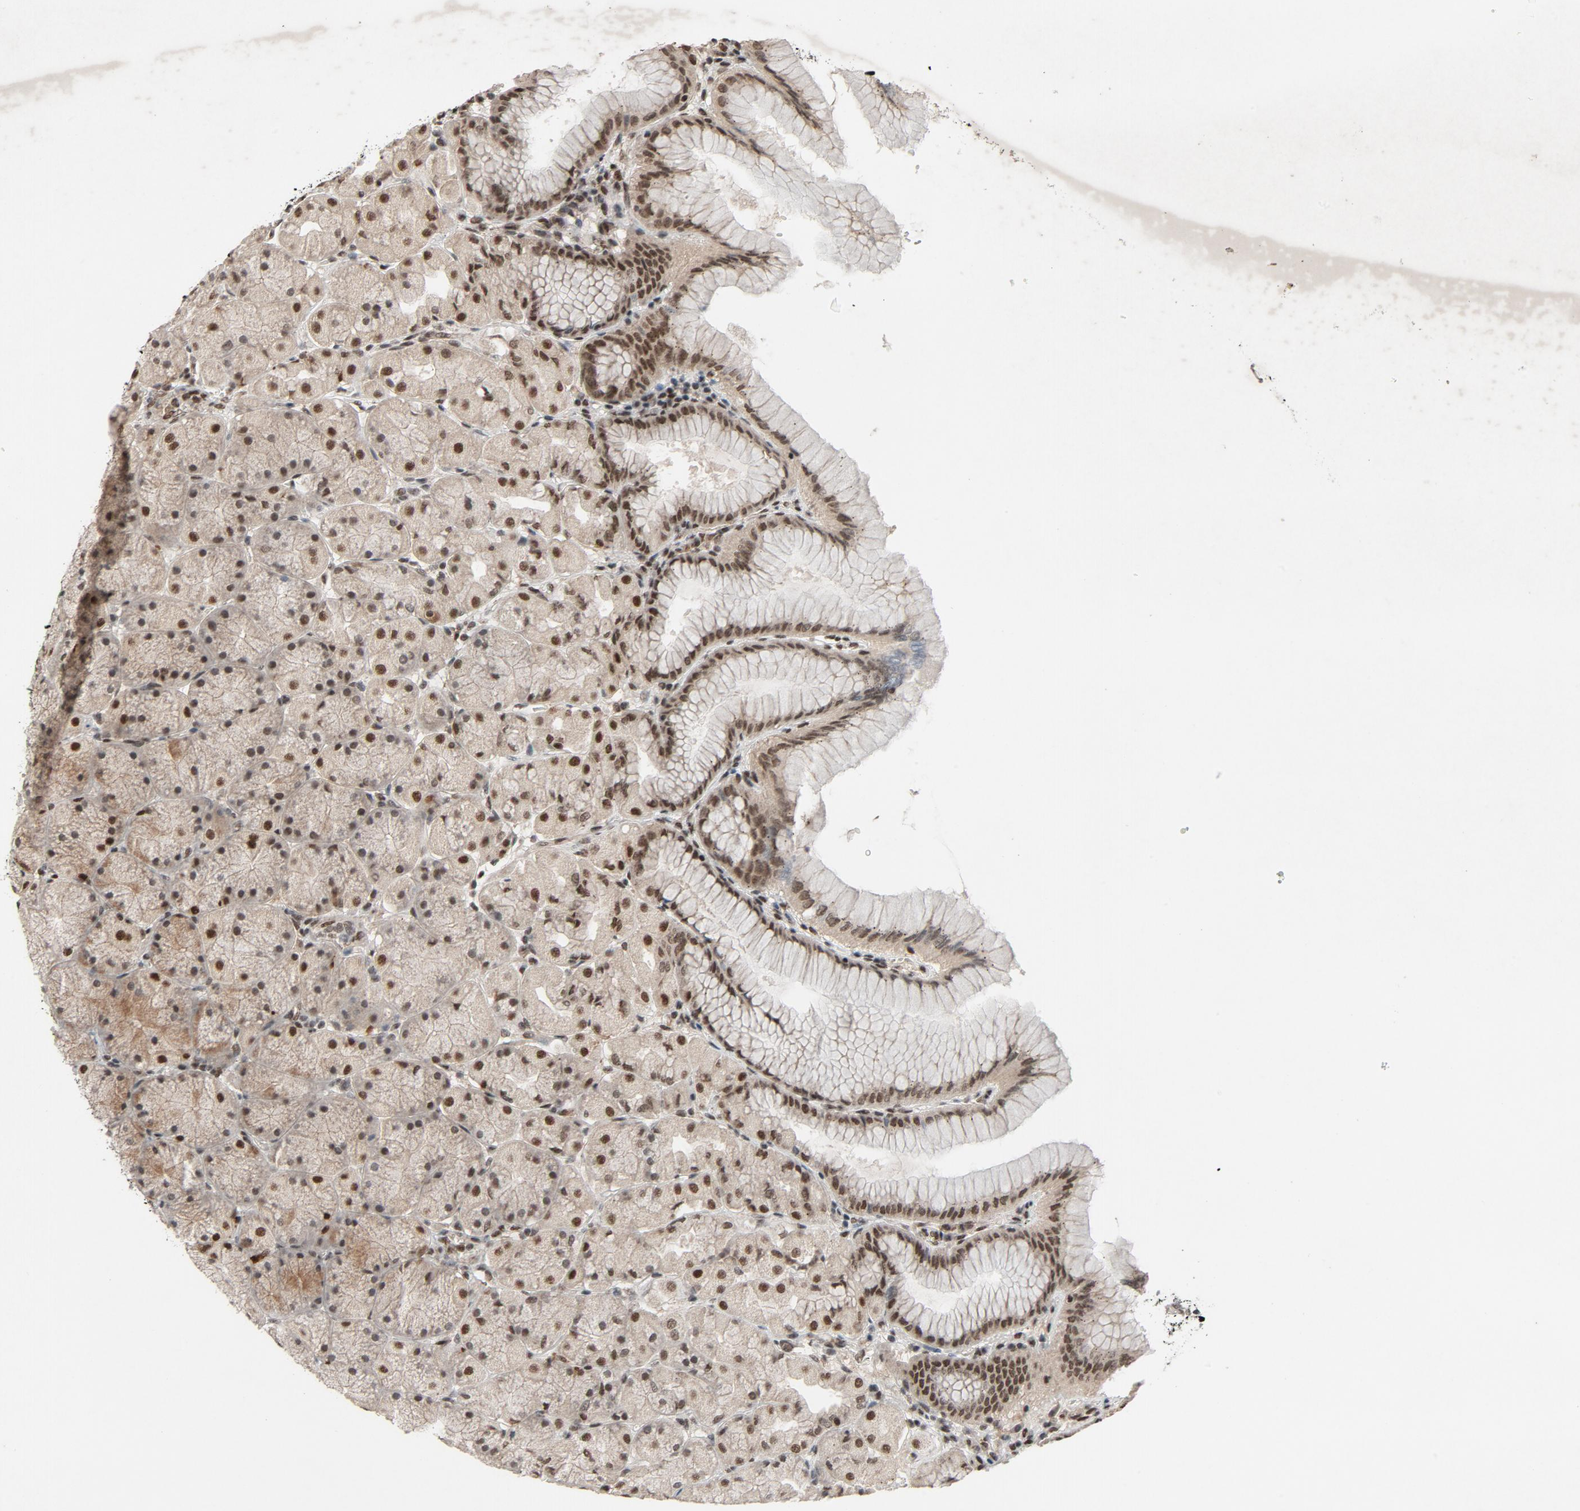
{"staining": {"intensity": "strong", "quantity": ">75%", "location": "nuclear"}, "tissue": "stomach", "cell_type": "Glandular cells", "image_type": "normal", "snomed": [{"axis": "morphology", "description": "Normal tissue, NOS"}, {"axis": "topography", "description": "Stomach, upper"}], "caption": "Strong nuclear expression is appreciated in approximately >75% of glandular cells in unremarkable stomach.", "gene": "SMARCD1", "patient": {"sex": "female", "age": 56}}